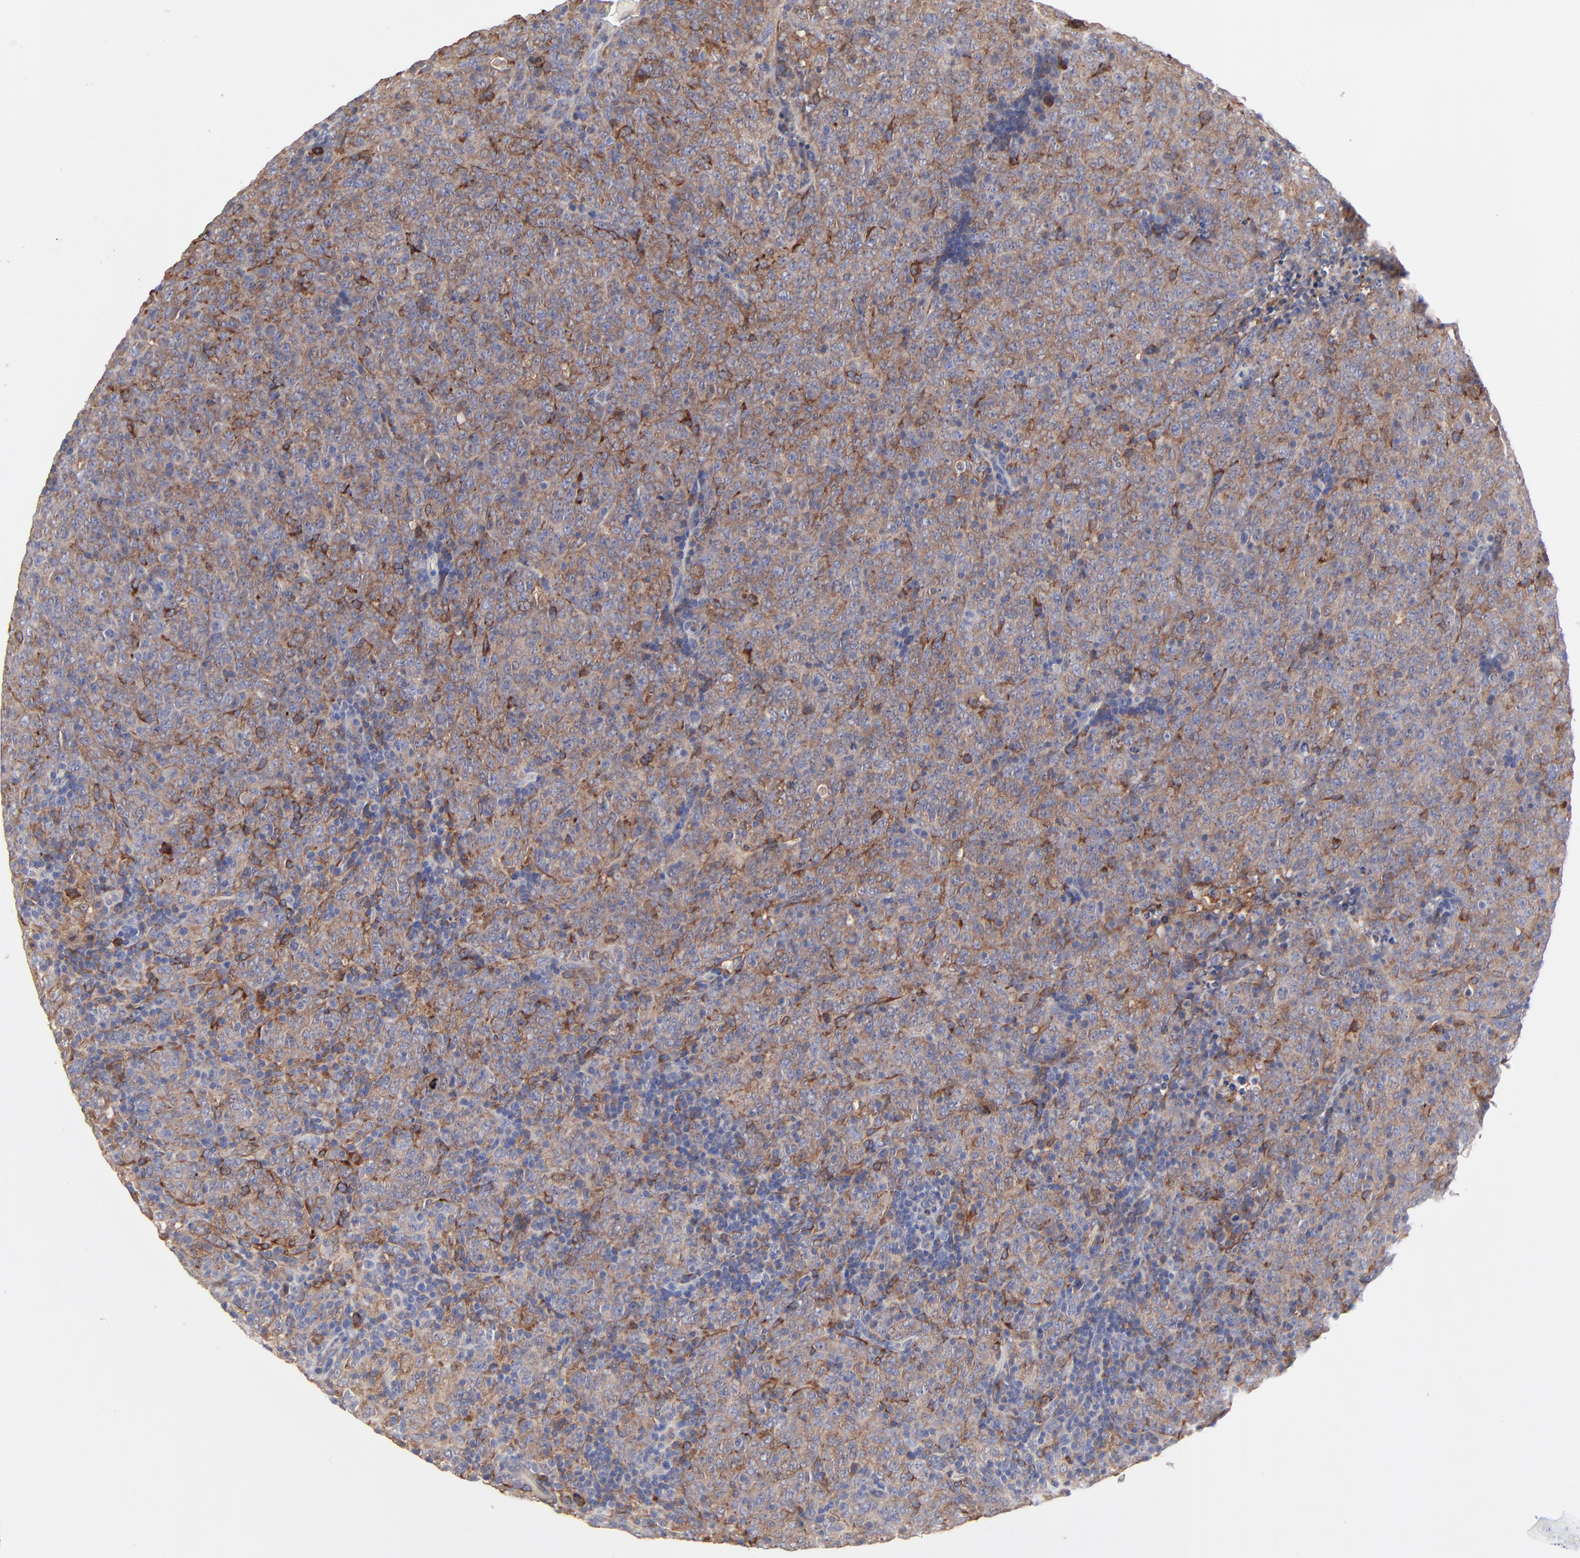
{"staining": {"intensity": "moderate", "quantity": ">75%", "location": "cytoplasmic/membranous"}, "tissue": "lymphoma", "cell_type": "Tumor cells", "image_type": "cancer", "snomed": [{"axis": "morphology", "description": "Malignant lymphoma, non-Hodgkin's type, High grade"}, {"axis": "topography", "description": "Tonsil"}], "caption": "Malignant lymphoma, non-Hodgkin's type (high-grade) stained for a protein (brown) reveals moderate cytoplasmic/membranous positive positivity in approximately >75% of tumor cells.", "gene": "PPFIBP2", "patient": {"sex": "female", "age": 36}}